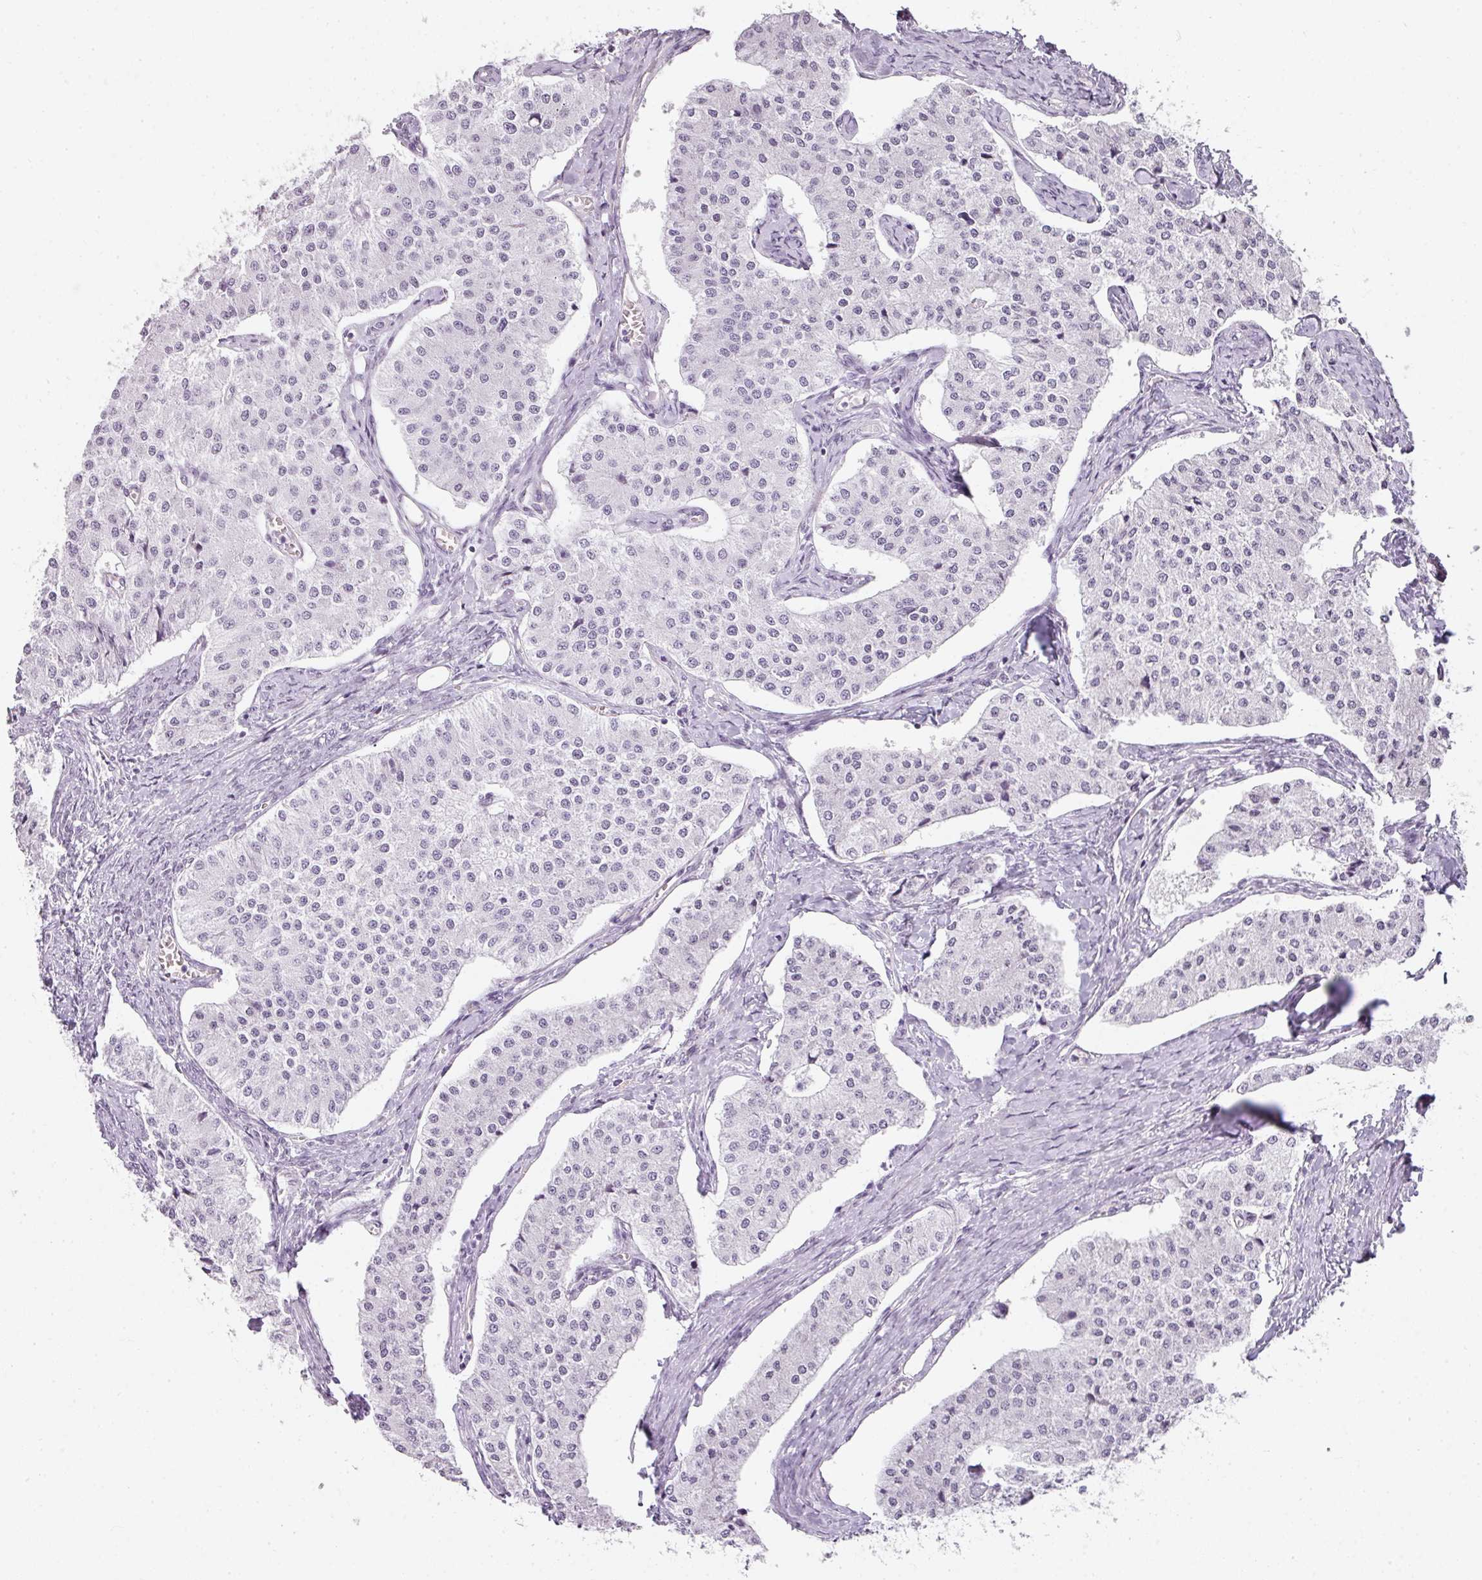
{"staining": {"intensity": "negative", "quantity": "none", "location": "none"}, "tissue": "carcinoid", "cell_type": "Tumor cells", "image_type": "cancer", "snomed": [{"axis": "morphology", "description": "Carcinoid, malignant, NOS"}, {"axis": "topography", "description": "Colon"}], "caption": "This is a photomicrograph of IHC staining of carcinoid, which shows no expression in tumor cells.", "gene": "TMEM42", "patient": {"sex": "female", "age": 52}}